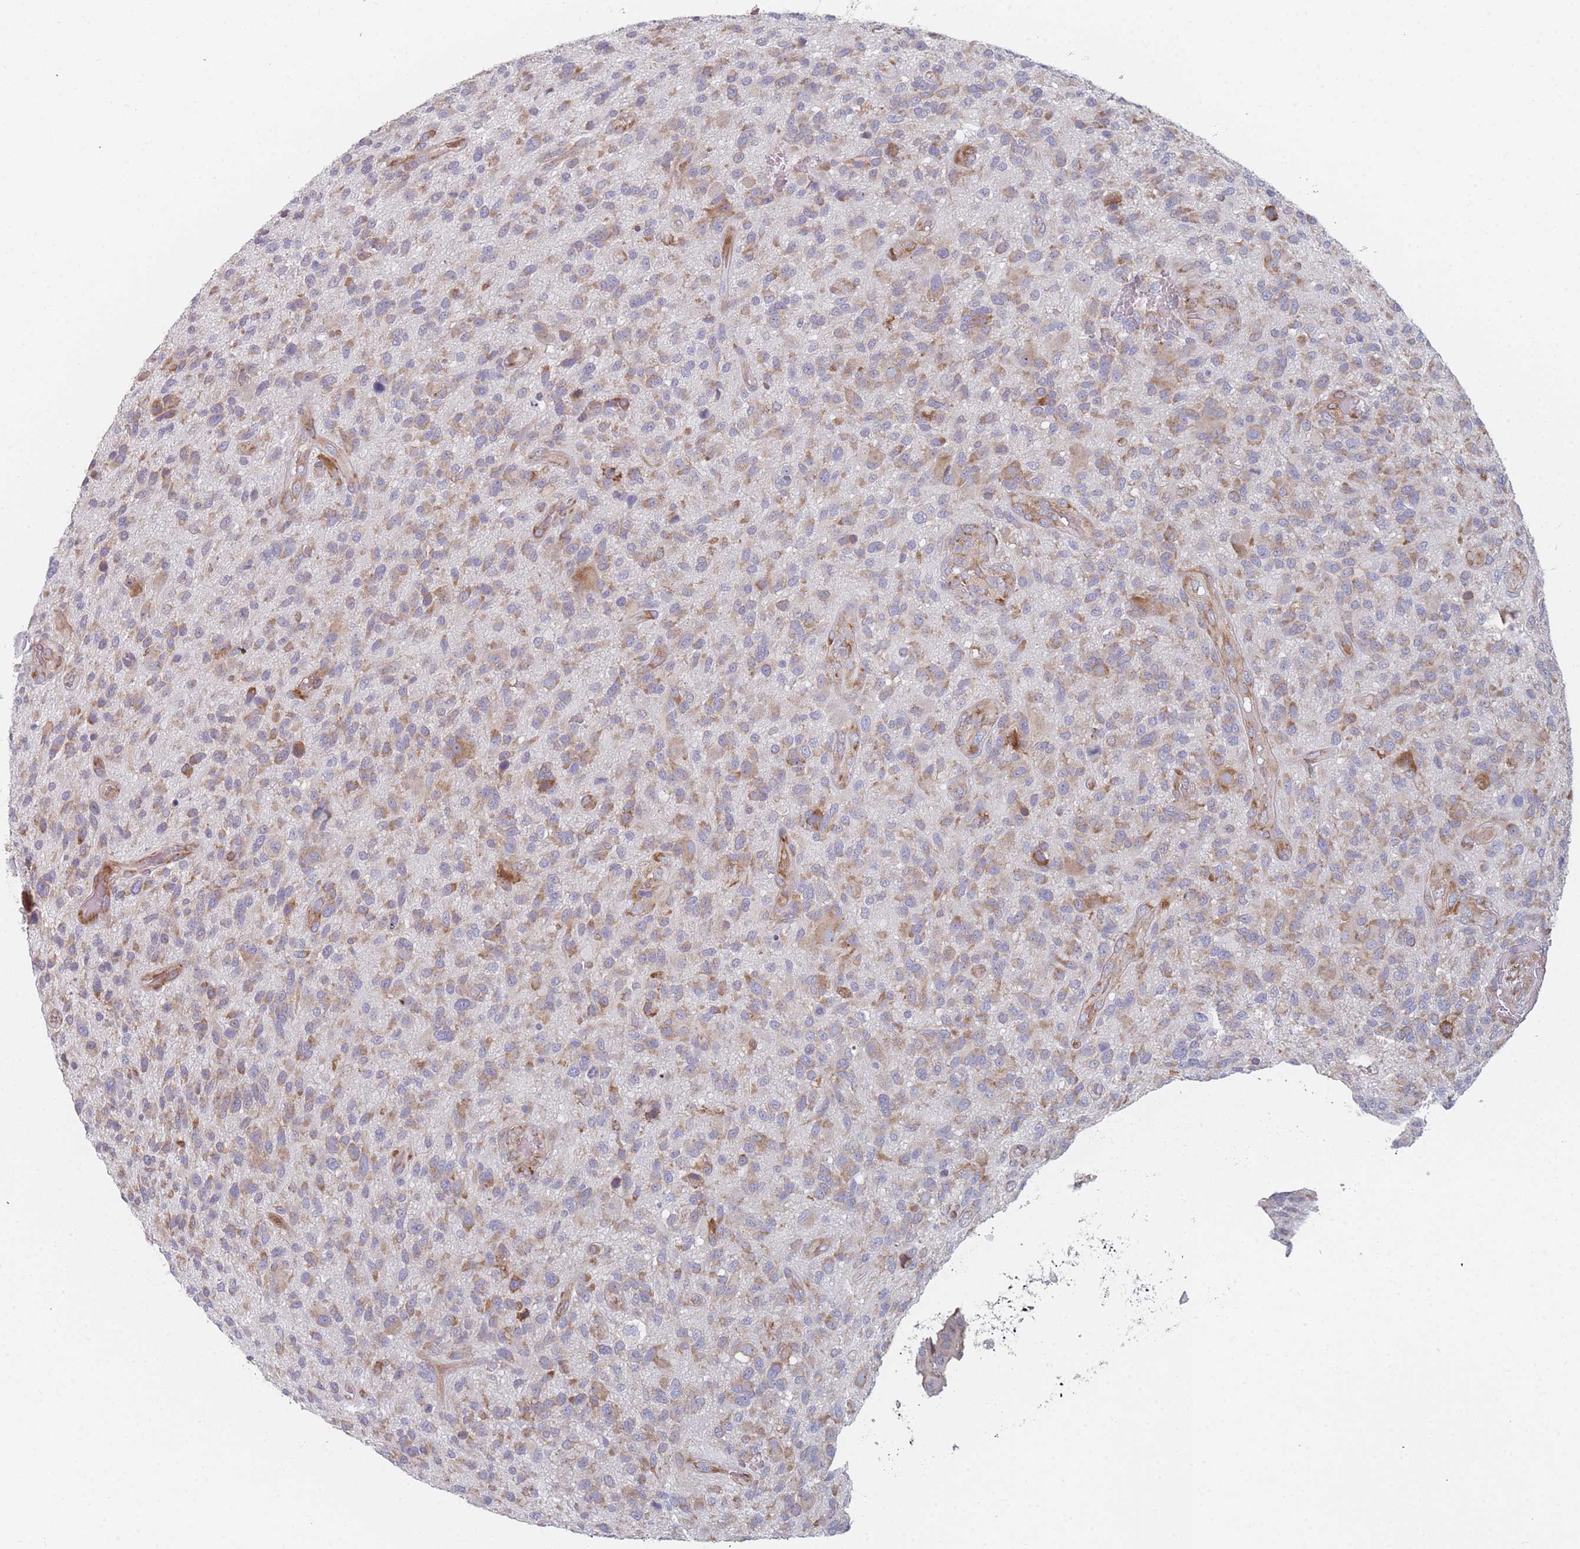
{"staining": {"intensity": "weak", "quantity": "25%-75%", "location": "cytoplasmic/membranous"}, "tissue": "glioma", "cell_type": "Tumor cells", "image_type": "cancer", "snomed": [{"axis": "morphology", "description": "Glioma, malignant, High grade"}, {"axis": "topography", "description": "Brain"}], "caption": "Tumor cells demonstrate low levels of weak cytoplasmic/membranous staining in approximately 25%-75% of cells in human glioma. Using DAB (3,3'-diaminobenzidine) (brown) and hematoxylin (blue) stains, captured at high magnification using brightfield microscopy.", "gene": "CACNG5", "patient": {"sex": "male", "age": 47}}